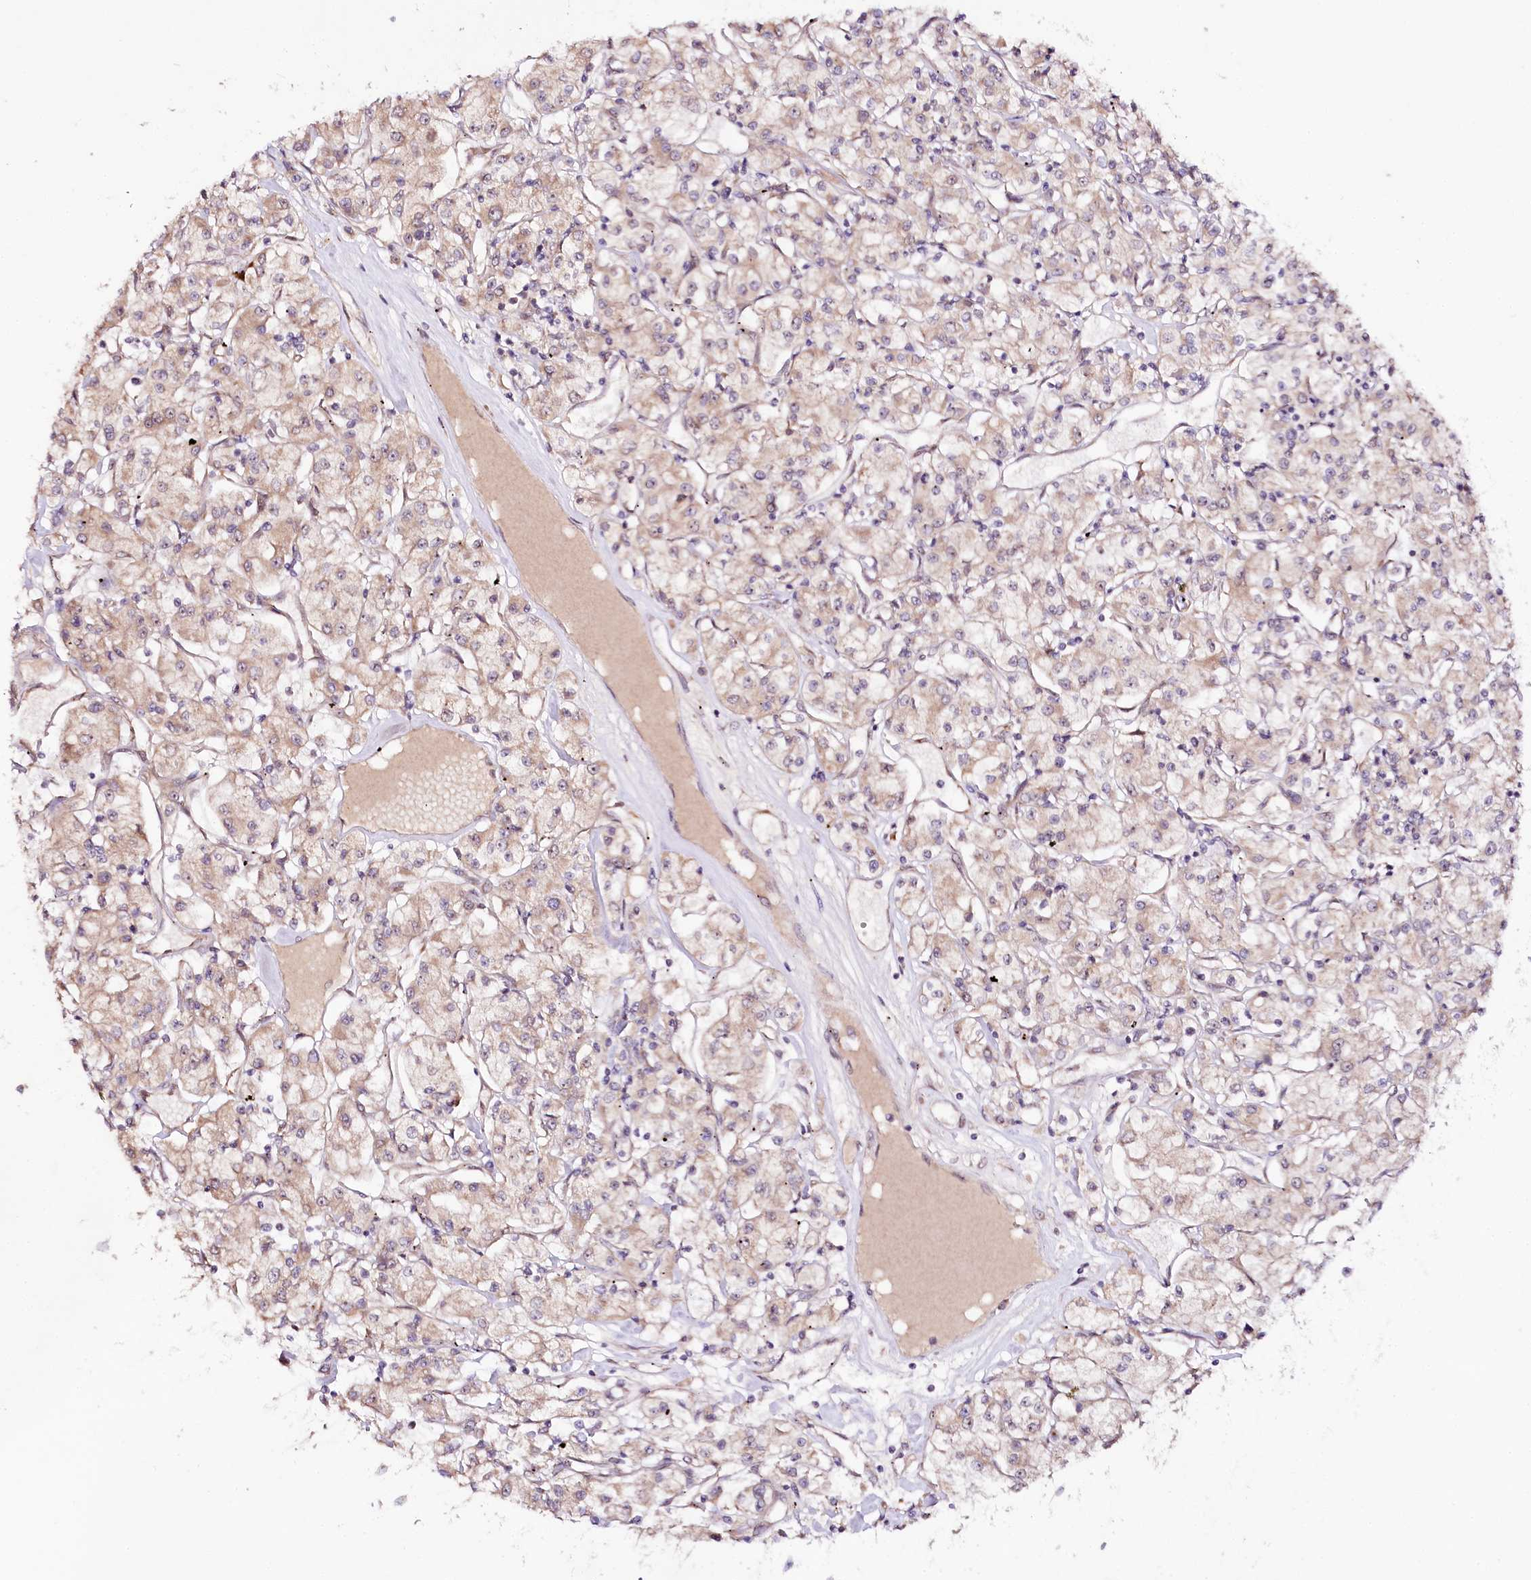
{"staining": {"intensity": "weak", "quantity": "25%-75%", "location": "cytoplasmic/membranous"}, "tissue": "renal cancer", "cell_type": "Tumor cells", "image_type": "cancer", "snomed": [{"axis": "morphology", "description": "Adenocarcinoma, NOS"}, {"axis": "topography", "description": "Kidney"}], "caption": "Brown immunohistochemical staining in human renal adenocarcinoma reveals weak cytoplasmic/membranous staining in approximately 25%-75% of tumor cells.", "gene": "DMP1", "patient": {"sex": "female", "age": 59}}